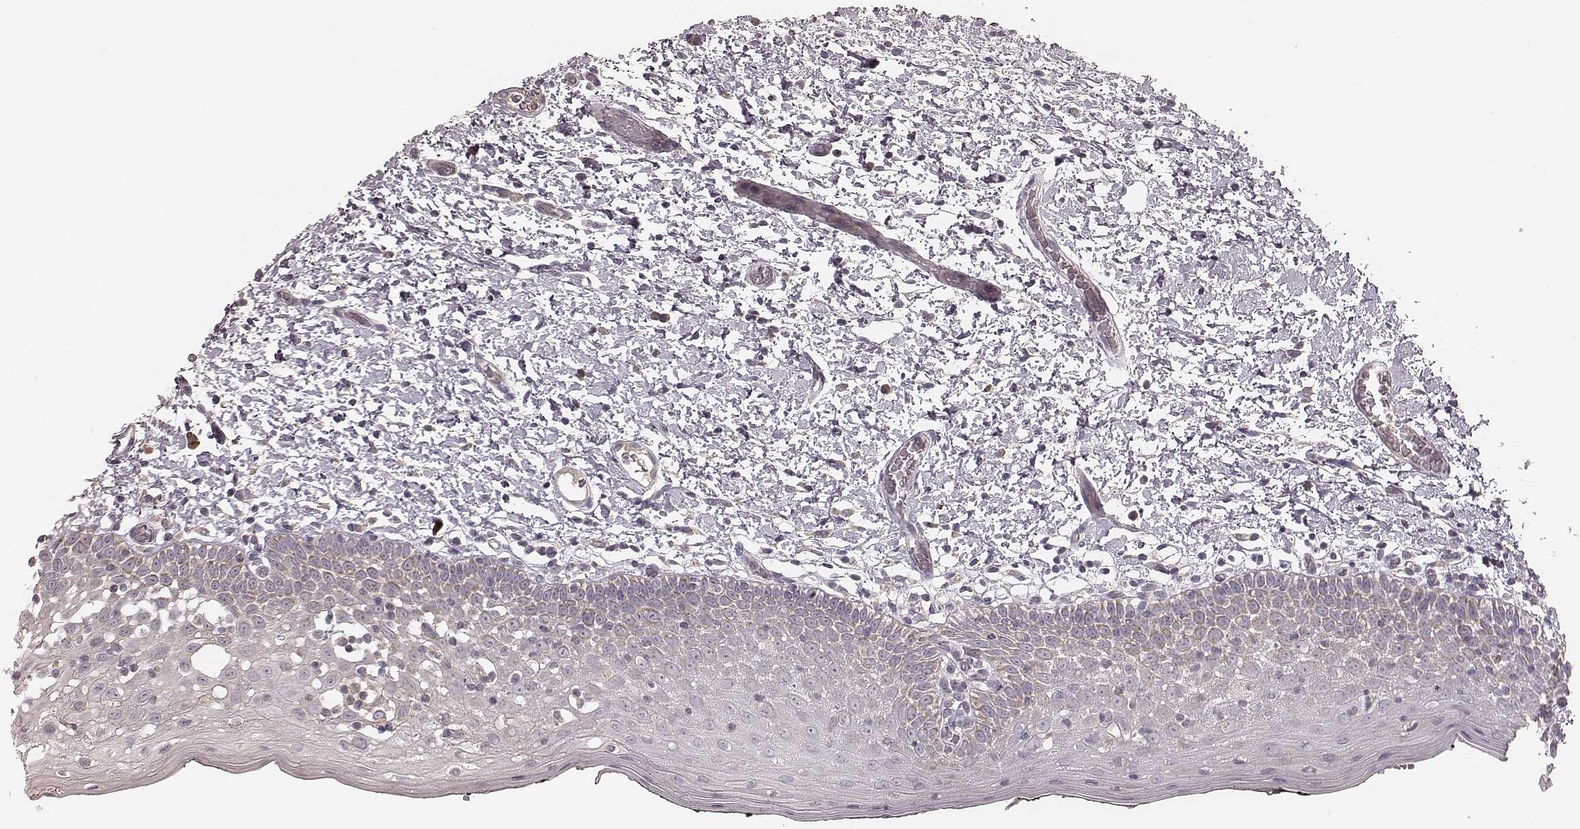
{"staining": {"intensity": "weak", "quantity": "<25%", "location": "cytoplasmic/membranous"}, "tissue": "oral mucosa", "cell_type": "Squamous epithelial cells", "image_type": "normal", "snomed": [{"axis": "morphology", "description": "Normal tissue, NOS"}, {"axis": "morphology", "description": "Squamous cell carcinoma, NOS"}, {"axis": "topography", "description": "Oral tissue"}, {"axis": "topography", "description": "Head-Neck"}], "caption": "IHC photomicrograph of benign oral mucosa: oral mucosa stained with DAB (3,3'-diaminobenzidine) reveals no significant protein staining in squamous epithelial cells.", "gene": "MRPS27", "patient": {"sex": "male", "age": 69}}